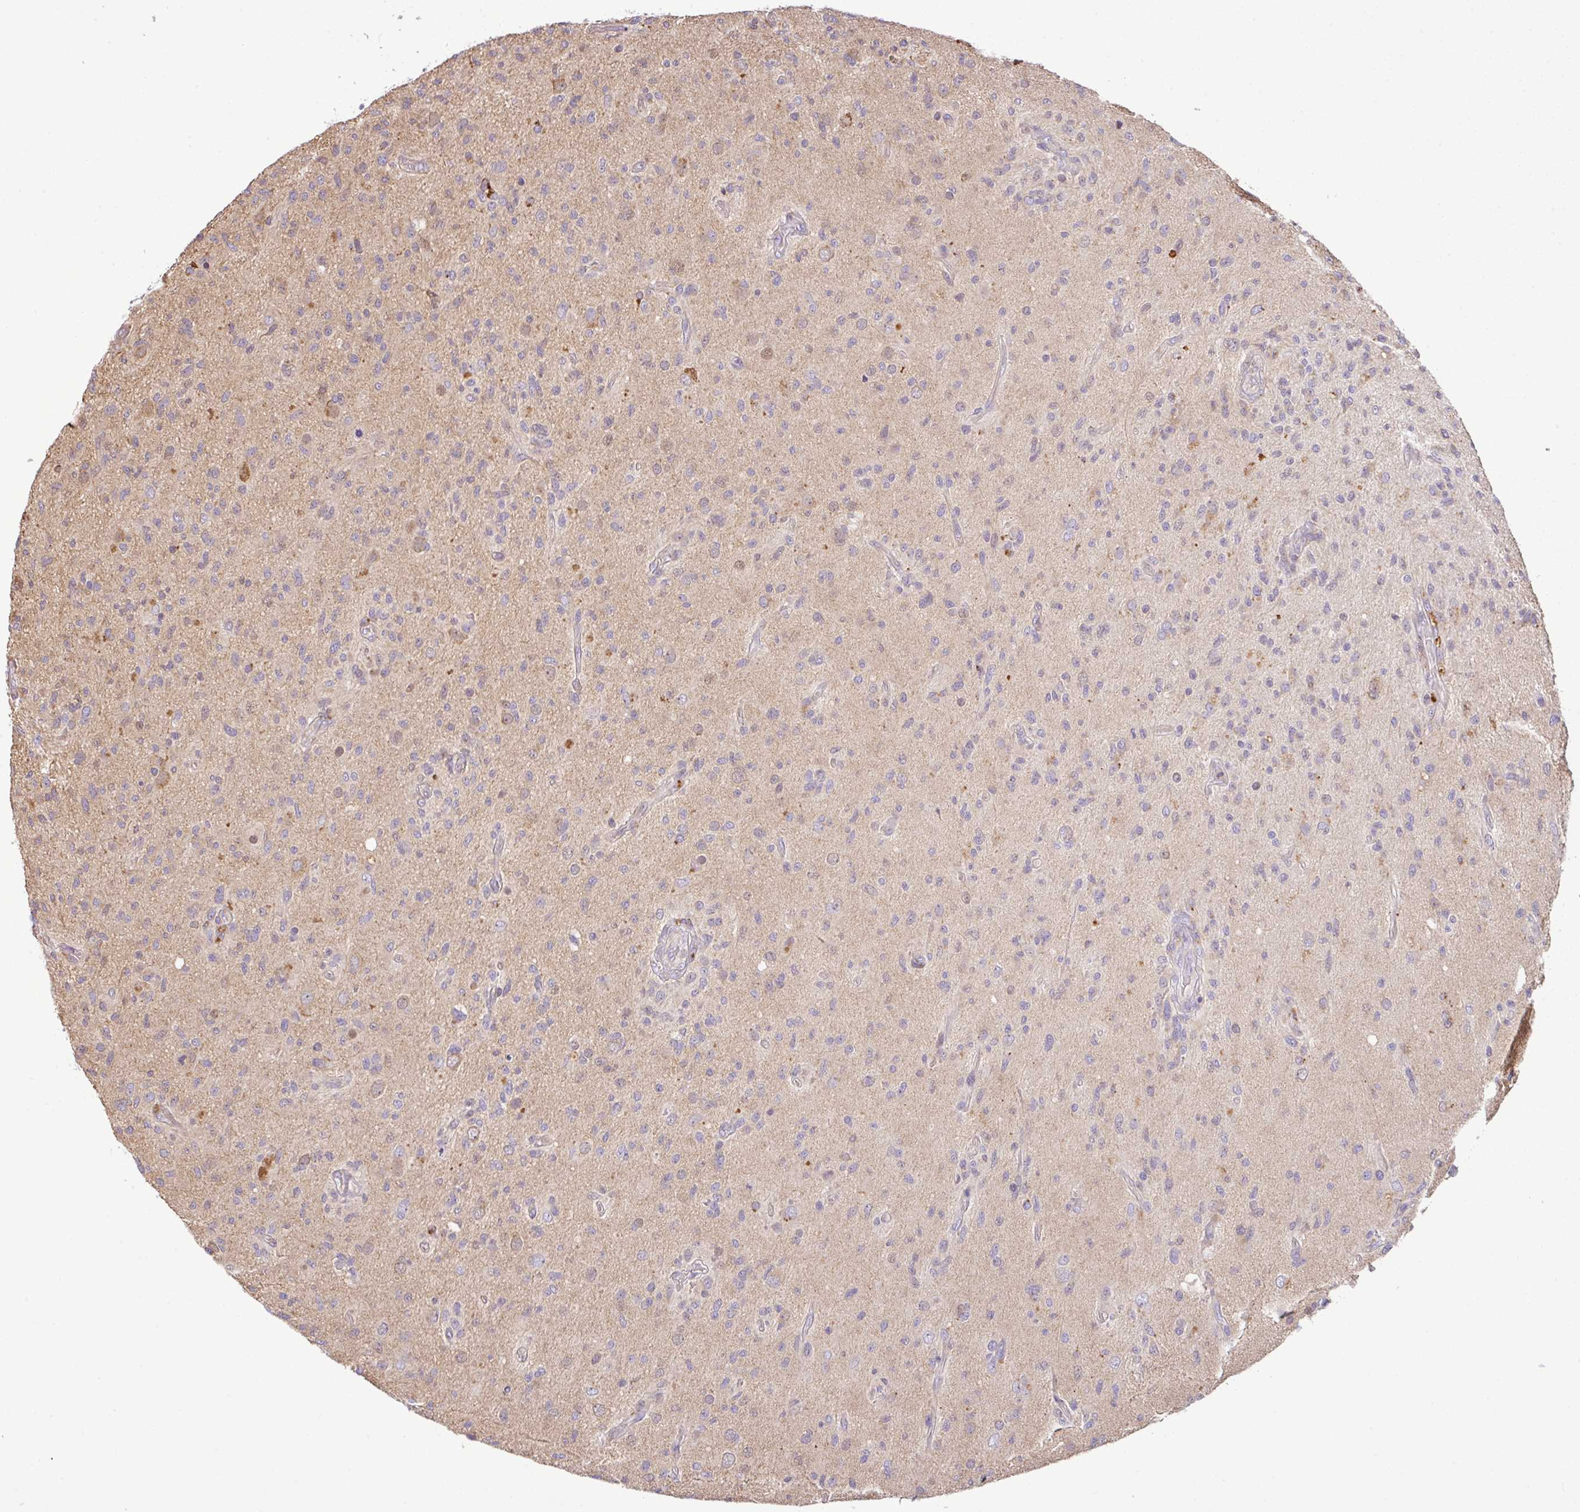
{"staining": {"intensity": "weak", "quantity": "<25%", "location": "cytoplasmic/membranous"}, "tissue": "glioma", "cell_type": "Tumor cells", "image_type": "cancer", "snomed": [{"axis": "morphology", "description": "Glioma, malignant, High grade"}, {"axis": "topography", "description": "Brain"}], "caption": "The photomicrograph displays no staining of tumor cells in malignant glioma (high-grade).", "gene": "EPN3", "patient": {"sex": "female", "age": 67}}